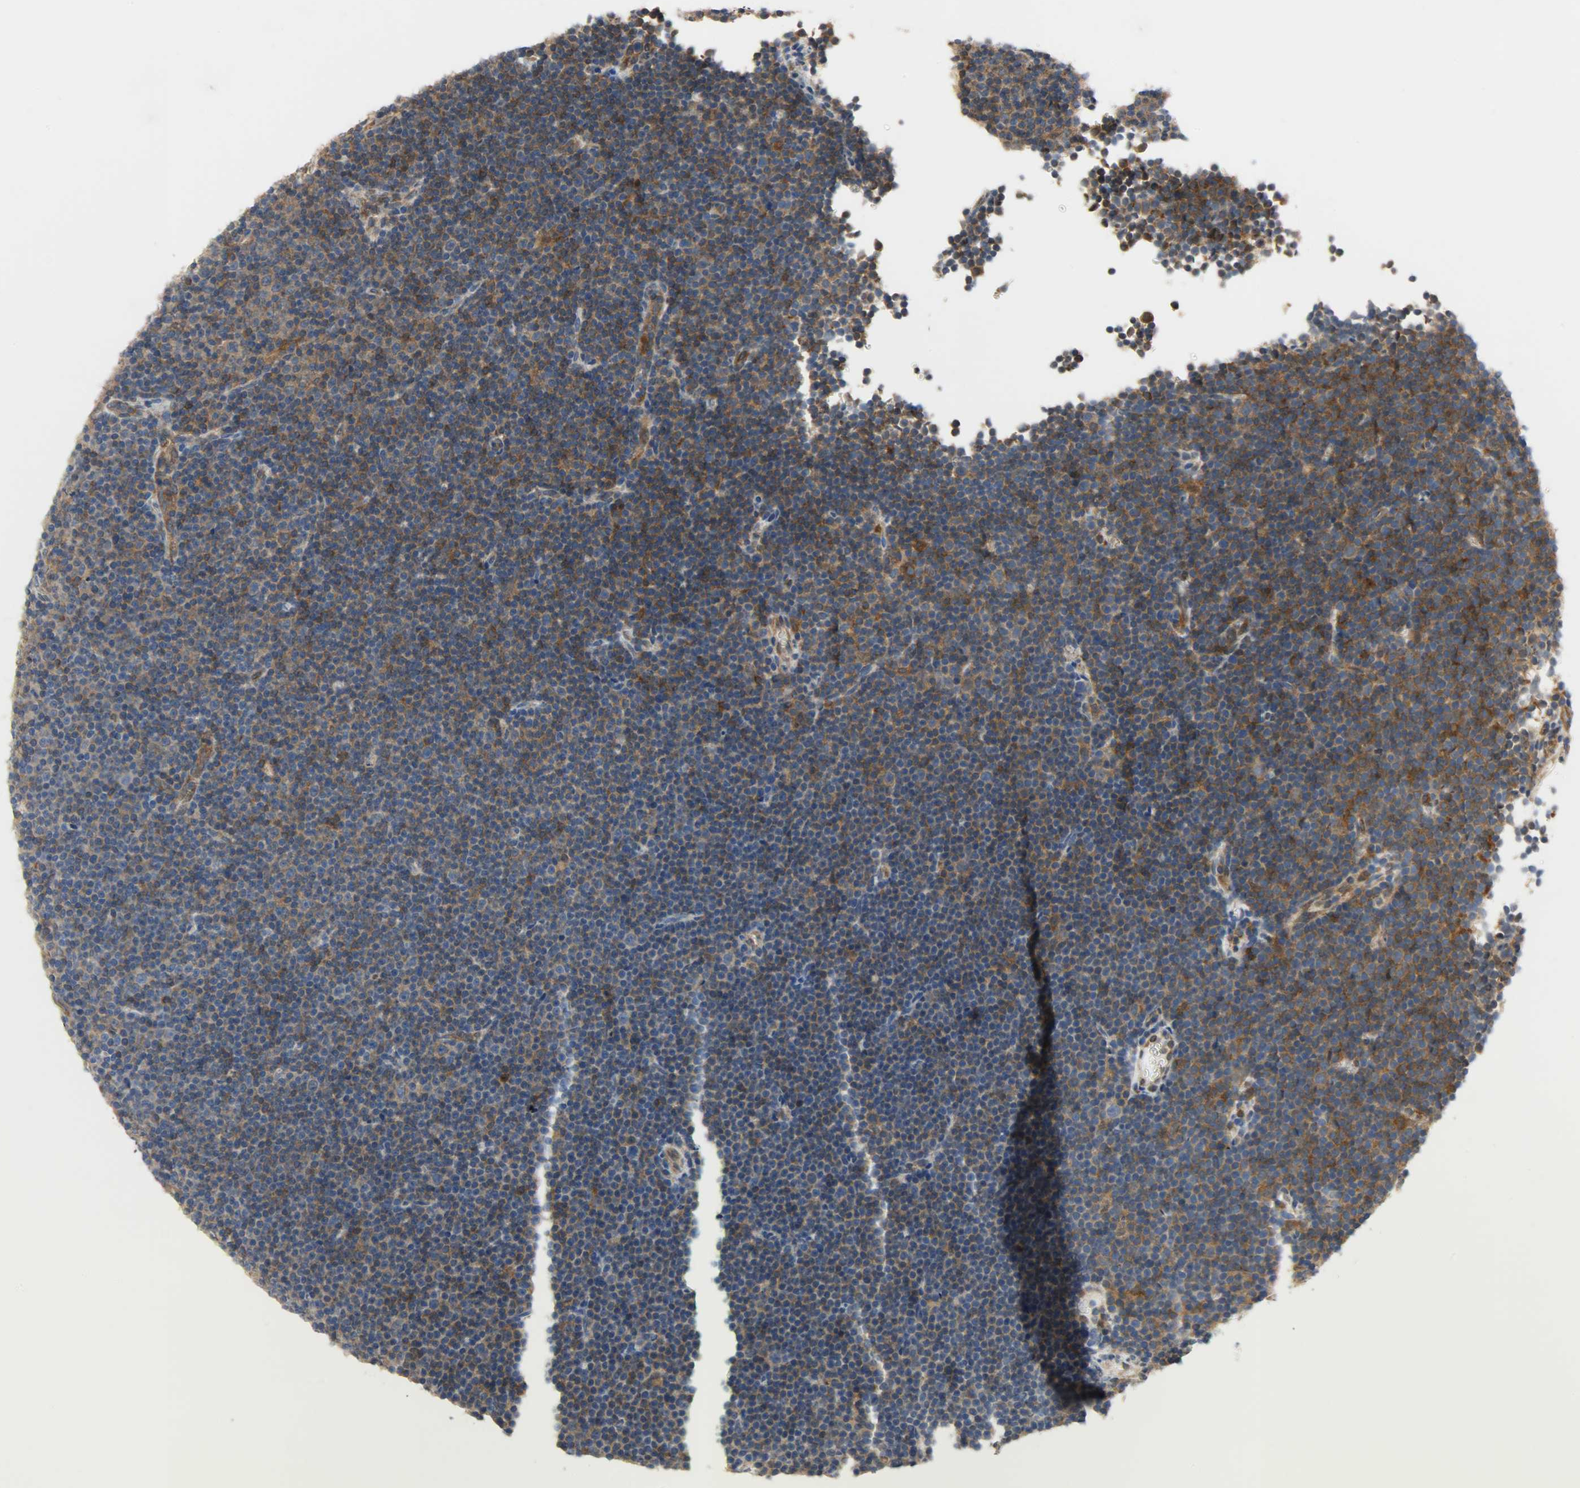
{"staining": {"intensity": "moderate", "quantity": ">75%", "location": "cytoplasmic/membranous"}, "tissue": "lymphoma", "cell_type": "Tumor cells", "image_type": "cancer", "snomed": [{"axis": "morphology", "description": "Malignant lymphoma, non-Hodgkin's type, Low grade"}, {"axis": "topography", "description": "Lymph node"}], "caption": "Lymphoma stained with immunohistochemistry reveals moderate cytoplasmic/membranous positivity in about >75% of tumor cells.", "gene": "TRIM21", "patient": {"sex": "female", "age": 67}}